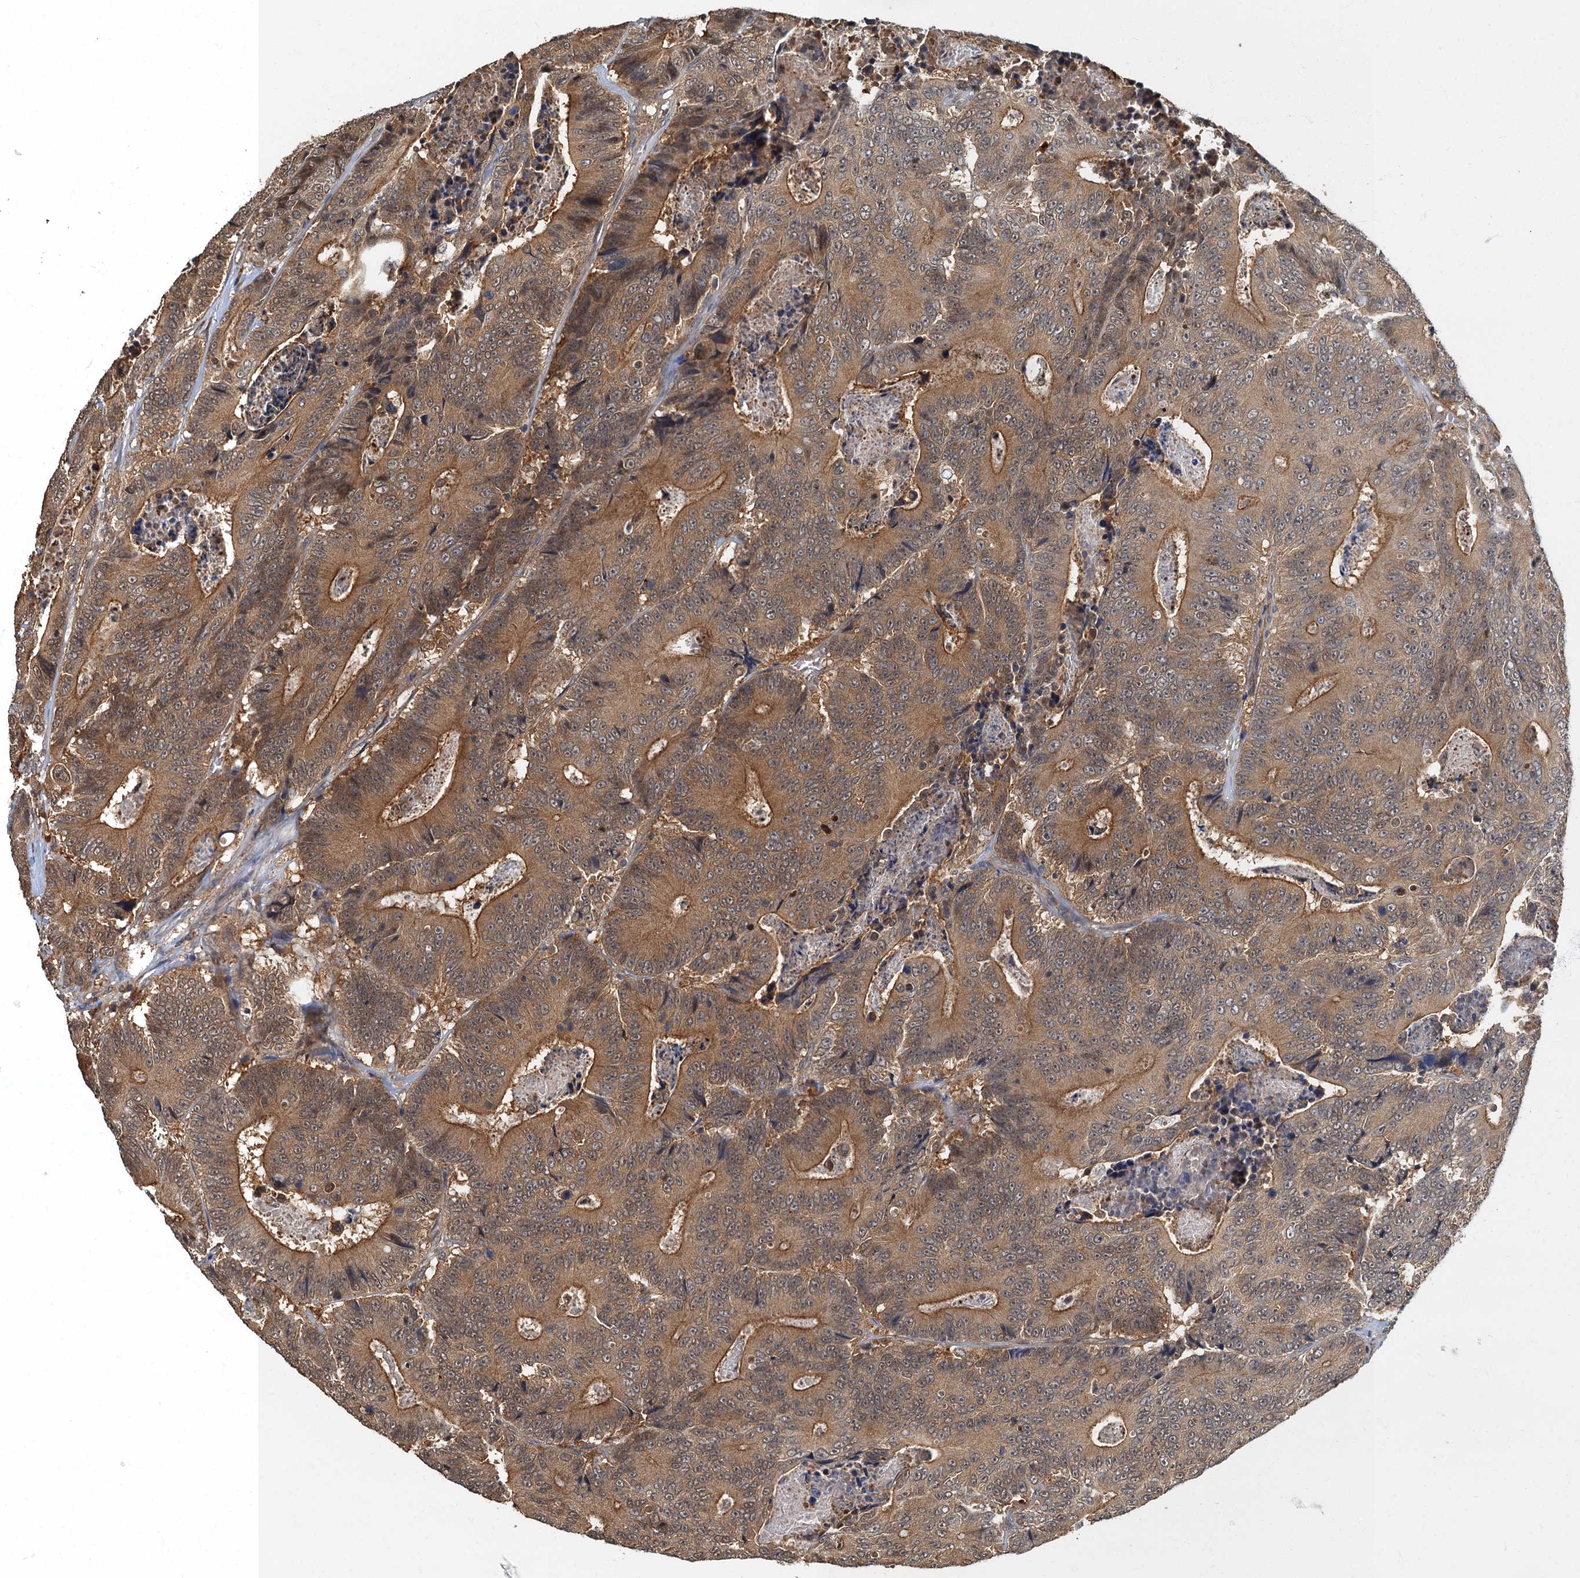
{"staining": {"intensity": "moderate", "quantity": ">75%", "location": "cytoplasmic/membranous"}, "tissue": "colorectal cancer", "cell_type": "Tumor cells", "image_type": "cancer", "snomed": [{"axis": "morphology", "description": "Adenocarcinoma, NOS"}, {"axis": "topography", "description": "Colon"}], "caption": "Protein expression analysis of colorectal adenocarcinoma reveals moderate cytoplasmic/membranous positivity in approximately >75% of tumor cells.", "gene": "TBCK", "patient": {"sex": "male", "age": 83}}